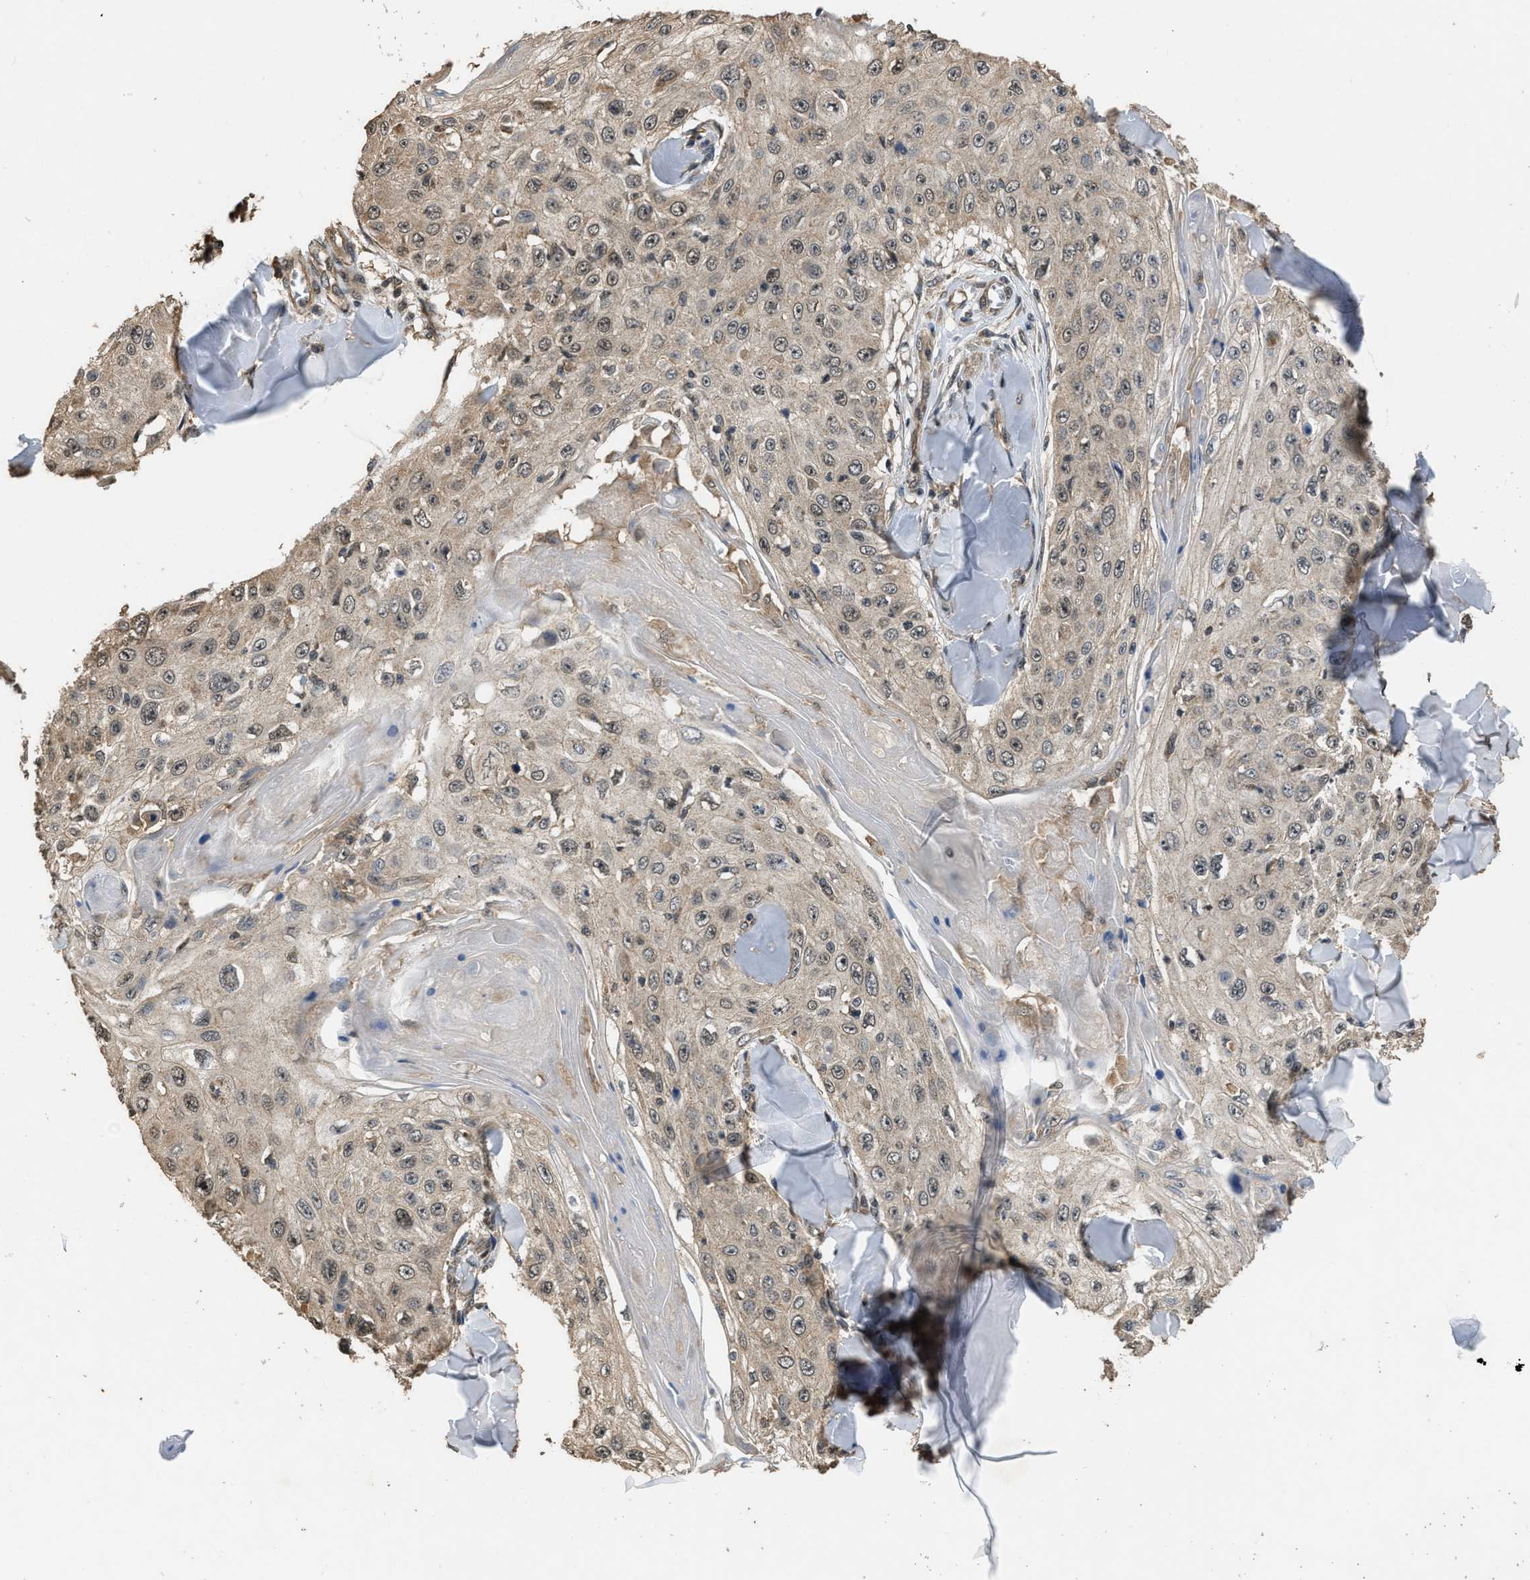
{"staining": {"intensity": "weak", "quantity": ">75%", "location": "cytoplasmic/membranous"}, "tissue": "skin cancer", "cell_type": "Tumor cells", "image_type": "cancer", "snomed": [{"axis": "morphology", "description": "Squamous cell carcinoma, NOS"}, {"axis": "topography", "description": "Skin"}], "caption": "Human squamous cell carcinoma (skin) stained with a brown dye exhibits weak cytoplasmic/membranous positive expression in about >75% of tumor cells.", "gene": "DENND6B", "patient": {"sex": "male", "age": 86}}